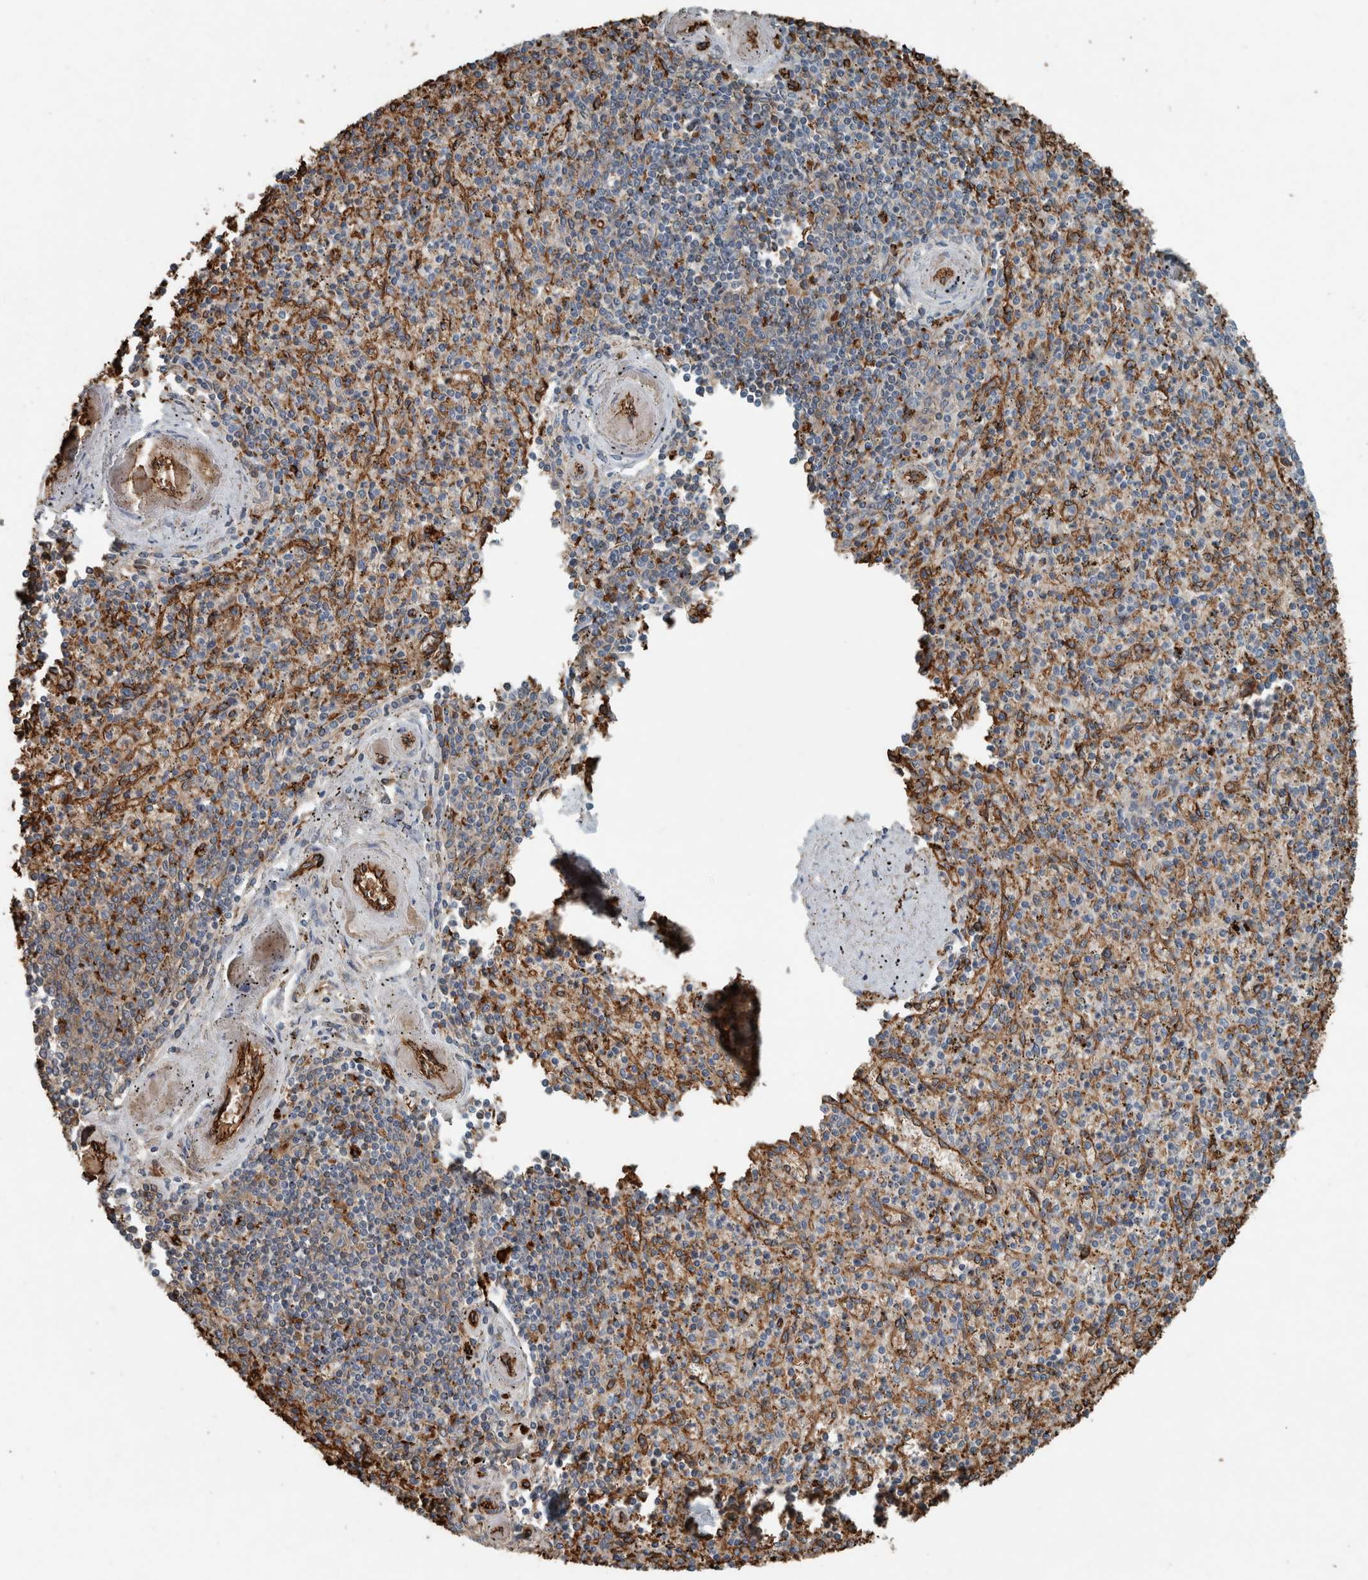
{"staining": {"intensity": "weak", "quantity": "25%-75%", "location": "cytoplasmic/membranous"}, "tissue": "spleen", "cell_type": "Cells in red pulp", "image_type": "normal", "snomed": [{"axis": "morphology", "description": "Normal tissue, NOS"}, {"axis": "topography", "description": "Spleen"}], "caption": "This is a micrograph of immunohistochemistry staining of normal spleen, which shows weak staining in the cytoplasmic/membranous of cells in red pulp.", "gene": "LBP", "patient": {"sex": "male", "age": 72}}